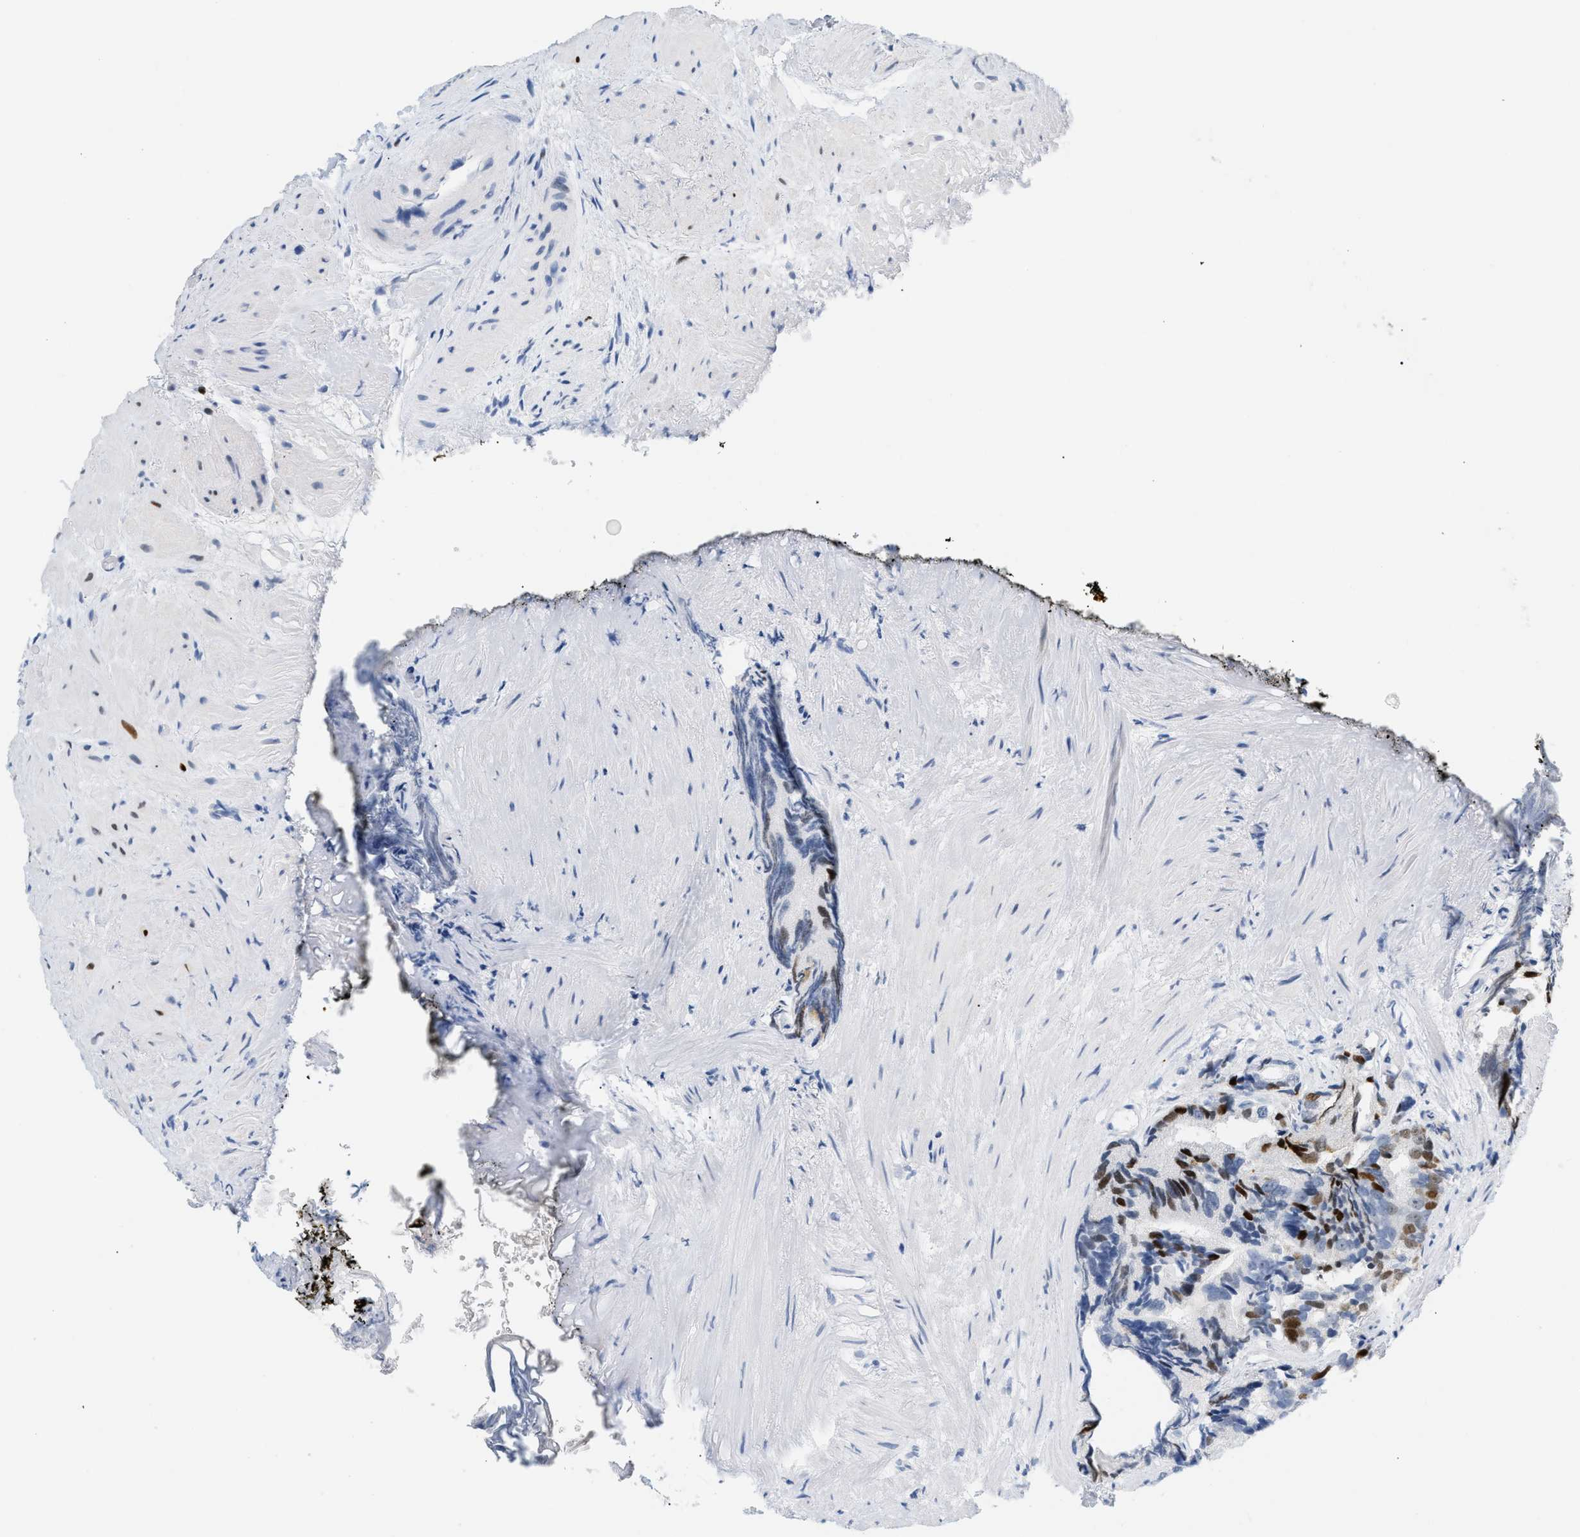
{"staining": {"intensity": "moderate", "quantity": "<25%", "location": "nuclear"}, "tissue": "prostate cancer", "cell_type": "Tumor cells", "image_type": "cancer", "snomed": [{"axis": "morphology", "description": "Adenocarcinoma, Low grade"}, {"axis": "topography", "description": "Prostate"}], "caption": "Protein staining exhibits moderate nuclear staining in about <25% of tumor cells in prostate cancer (adenocarcinoma (low-grade)). Using DAB (brown) and hematoxylin (blue) stains, captured at high magnification using brightfield microscopy.", "gene": "MCM7", "patient": {"sex": "male", "age": 89}}